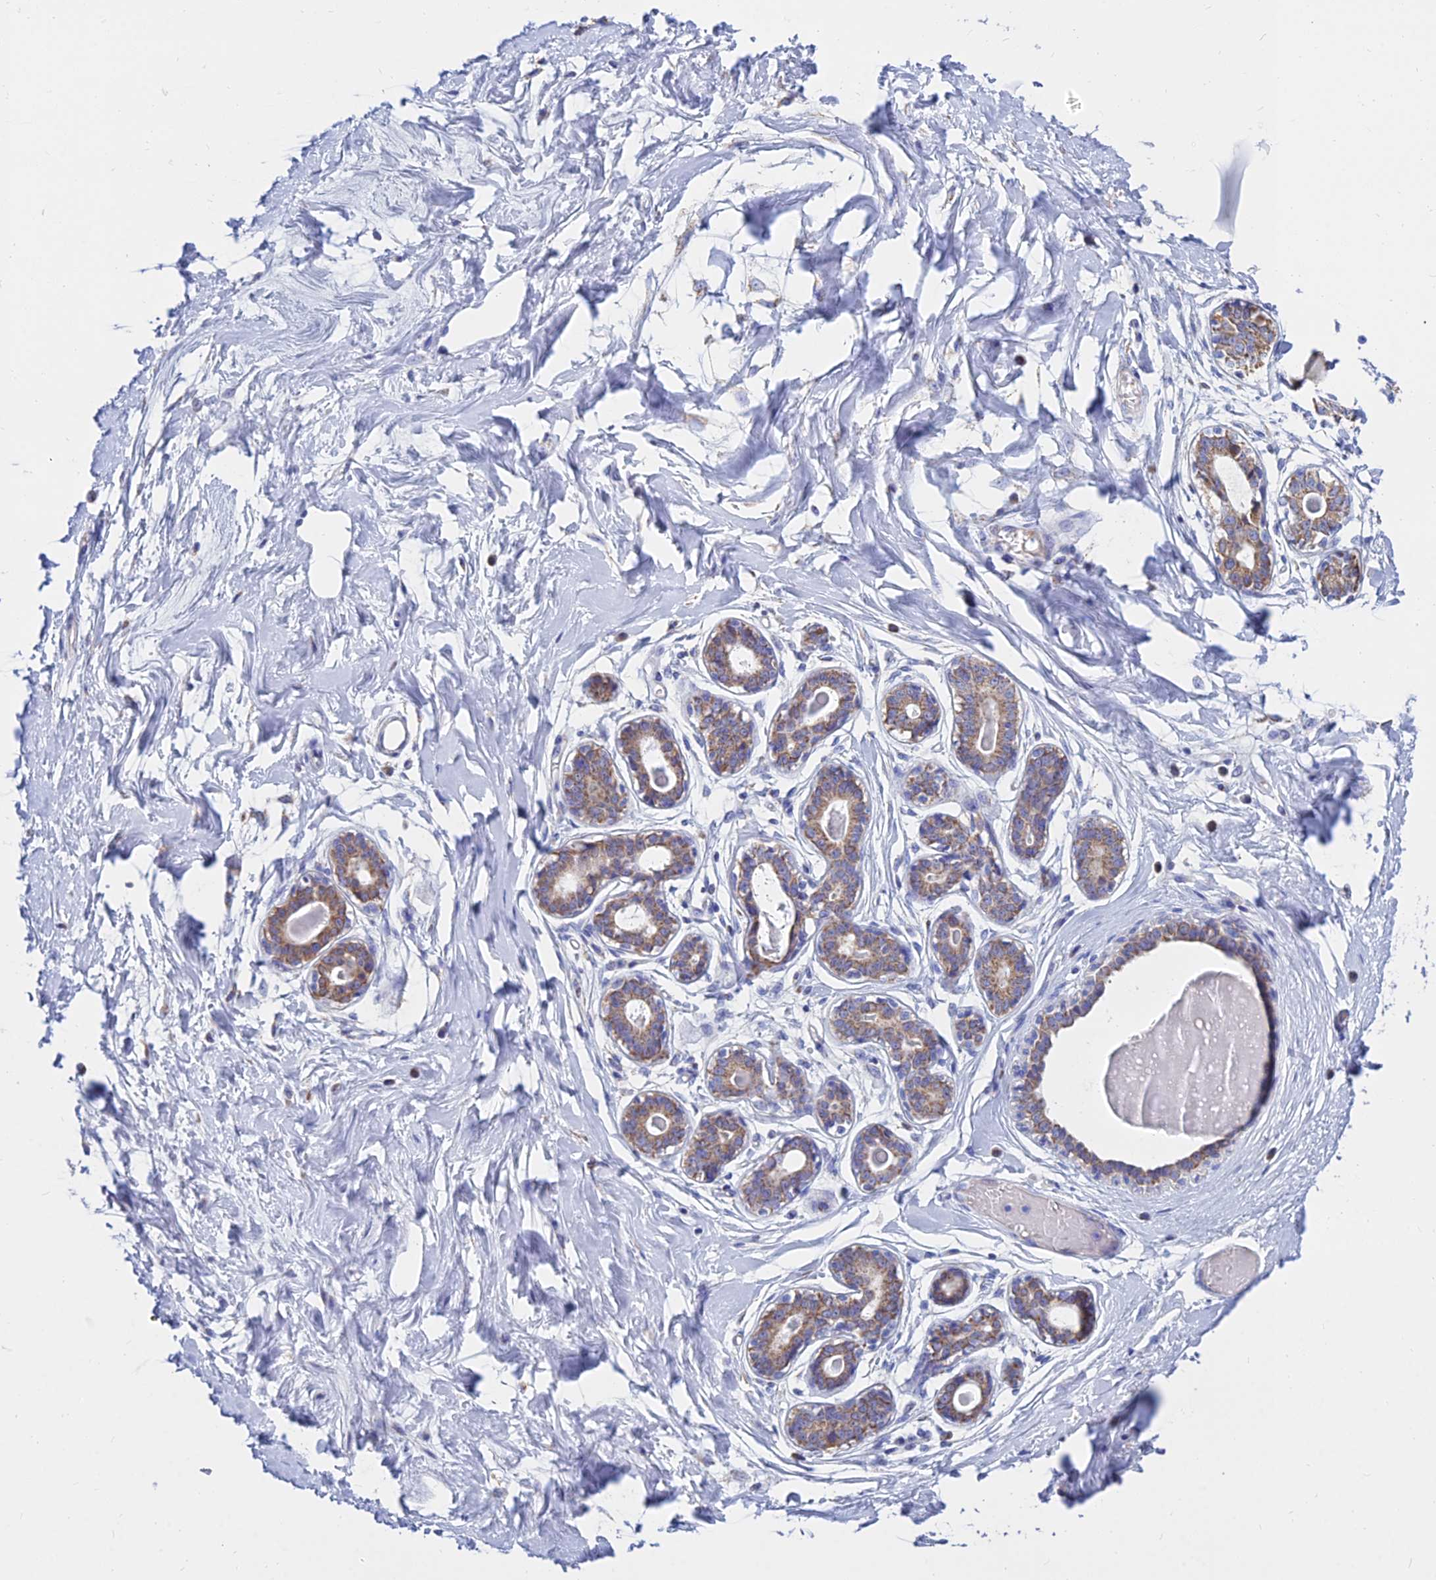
{"staining": {"intensity": "negative", "quantity": "none", "location": "none"}, "tissue": "breast", "cell_type": "Adipocytes", "image_type": "normal", "snomed": [{"axis": "morphology", "description": "Normal tissue, NOS"}, {"axis": "topography", "description": "Breast"}], "caption": "The IHC micrograph has no significant positivity in adipocytes of breast.", "gene": "MGST1", "patient": {"sex": "female", "age": 45}}